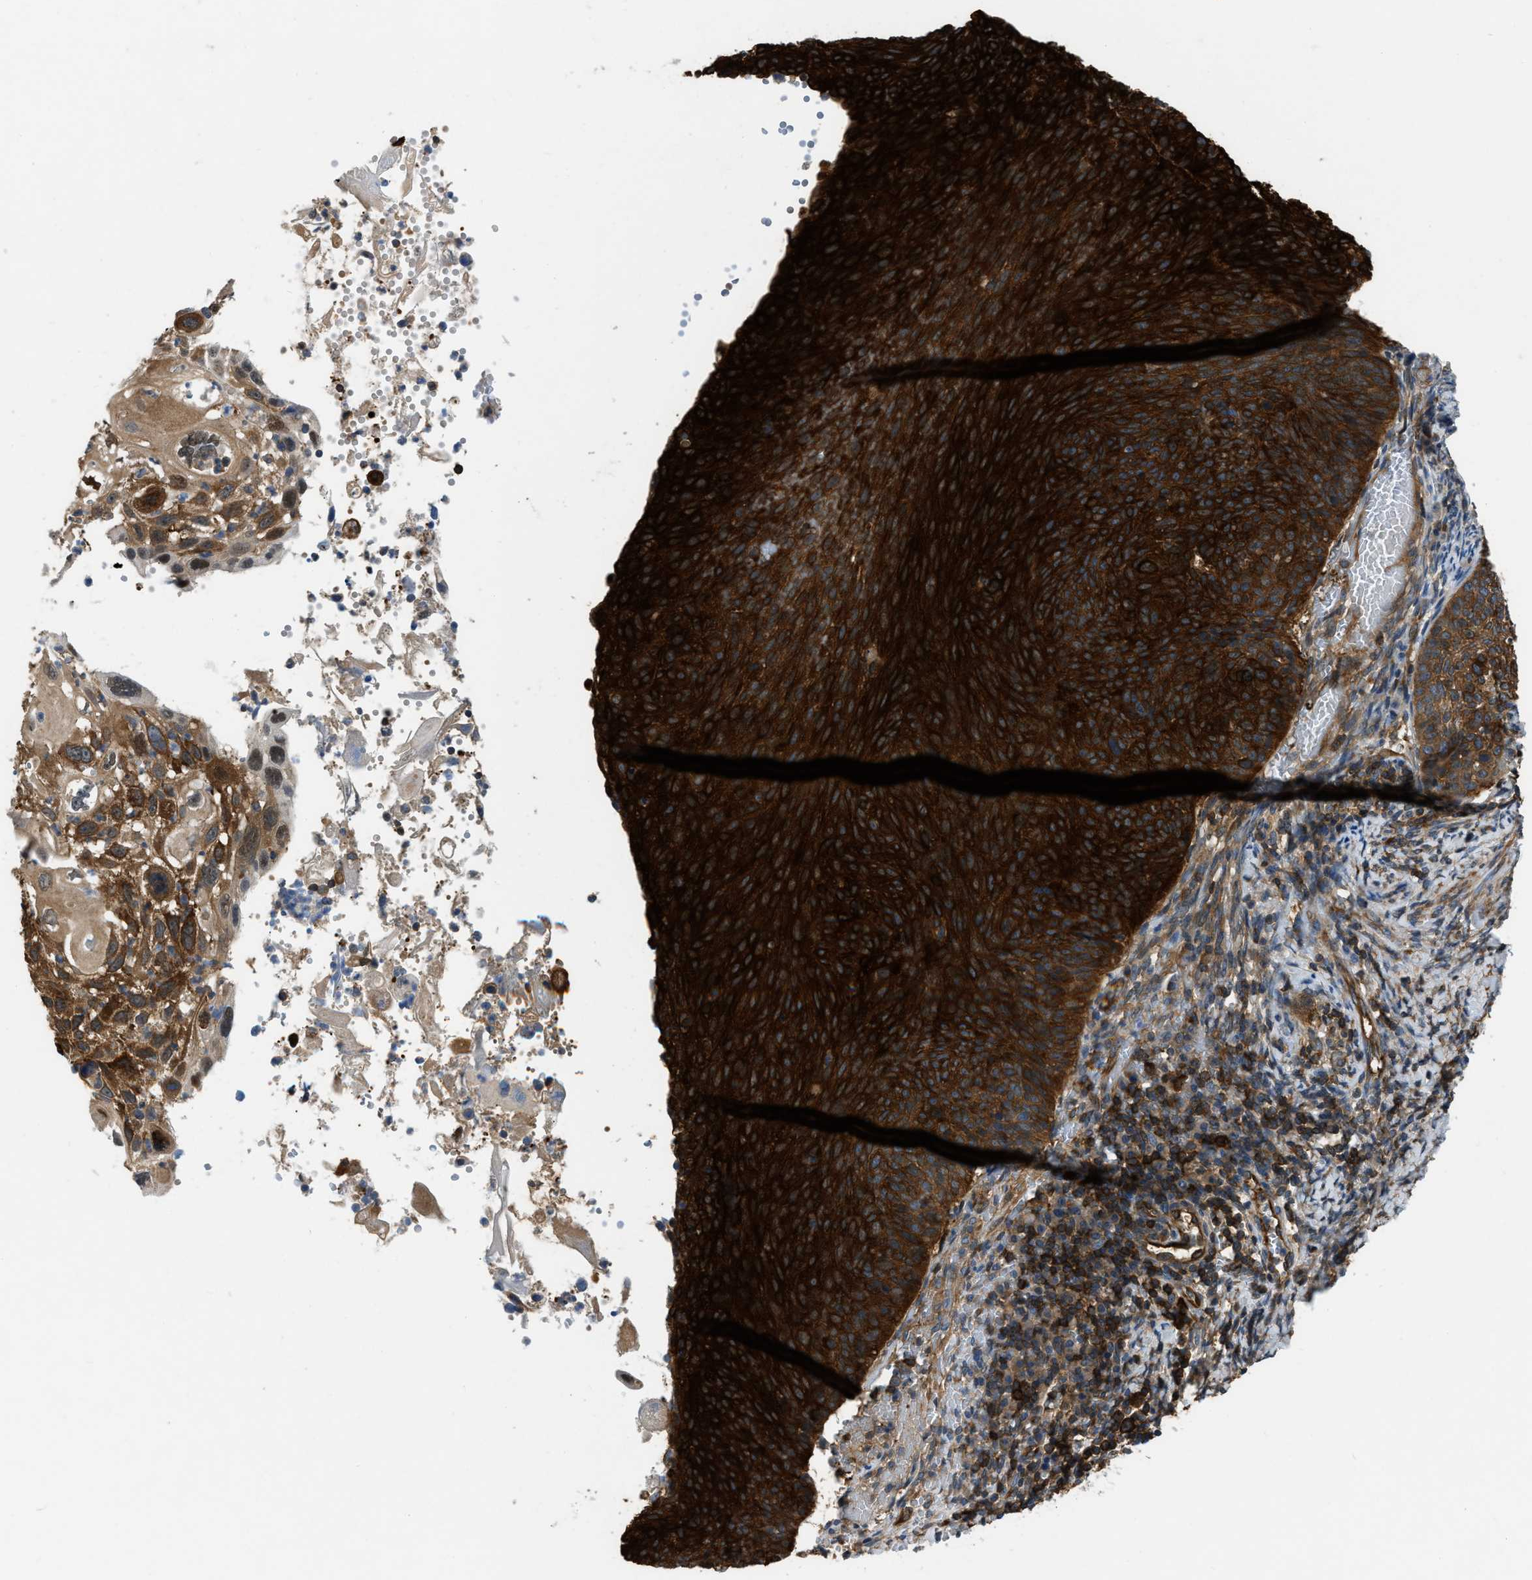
{"staining": {"intensity": "strong", "quantity": ">75%", "location": "cytoplasmic/membranous"}, "tissue": "cervical cancer", "cell_type": "Tumor cells", "image_type": "cancer", "snomed": [{"axis": "morphology", "description": "Squamous cell carcinoma, NOS"}, {"axis": "topography", "description": "Cervix"}], "caption": "Cervical cancer (squamous cell carcinoma) was stained to show a protein in brown. There is high levels of strong cytoplasmic/membranous expression in about >75% of tumor cells.", "gene": "PFKP", "patient": {"sex": "female", "age": 70}}